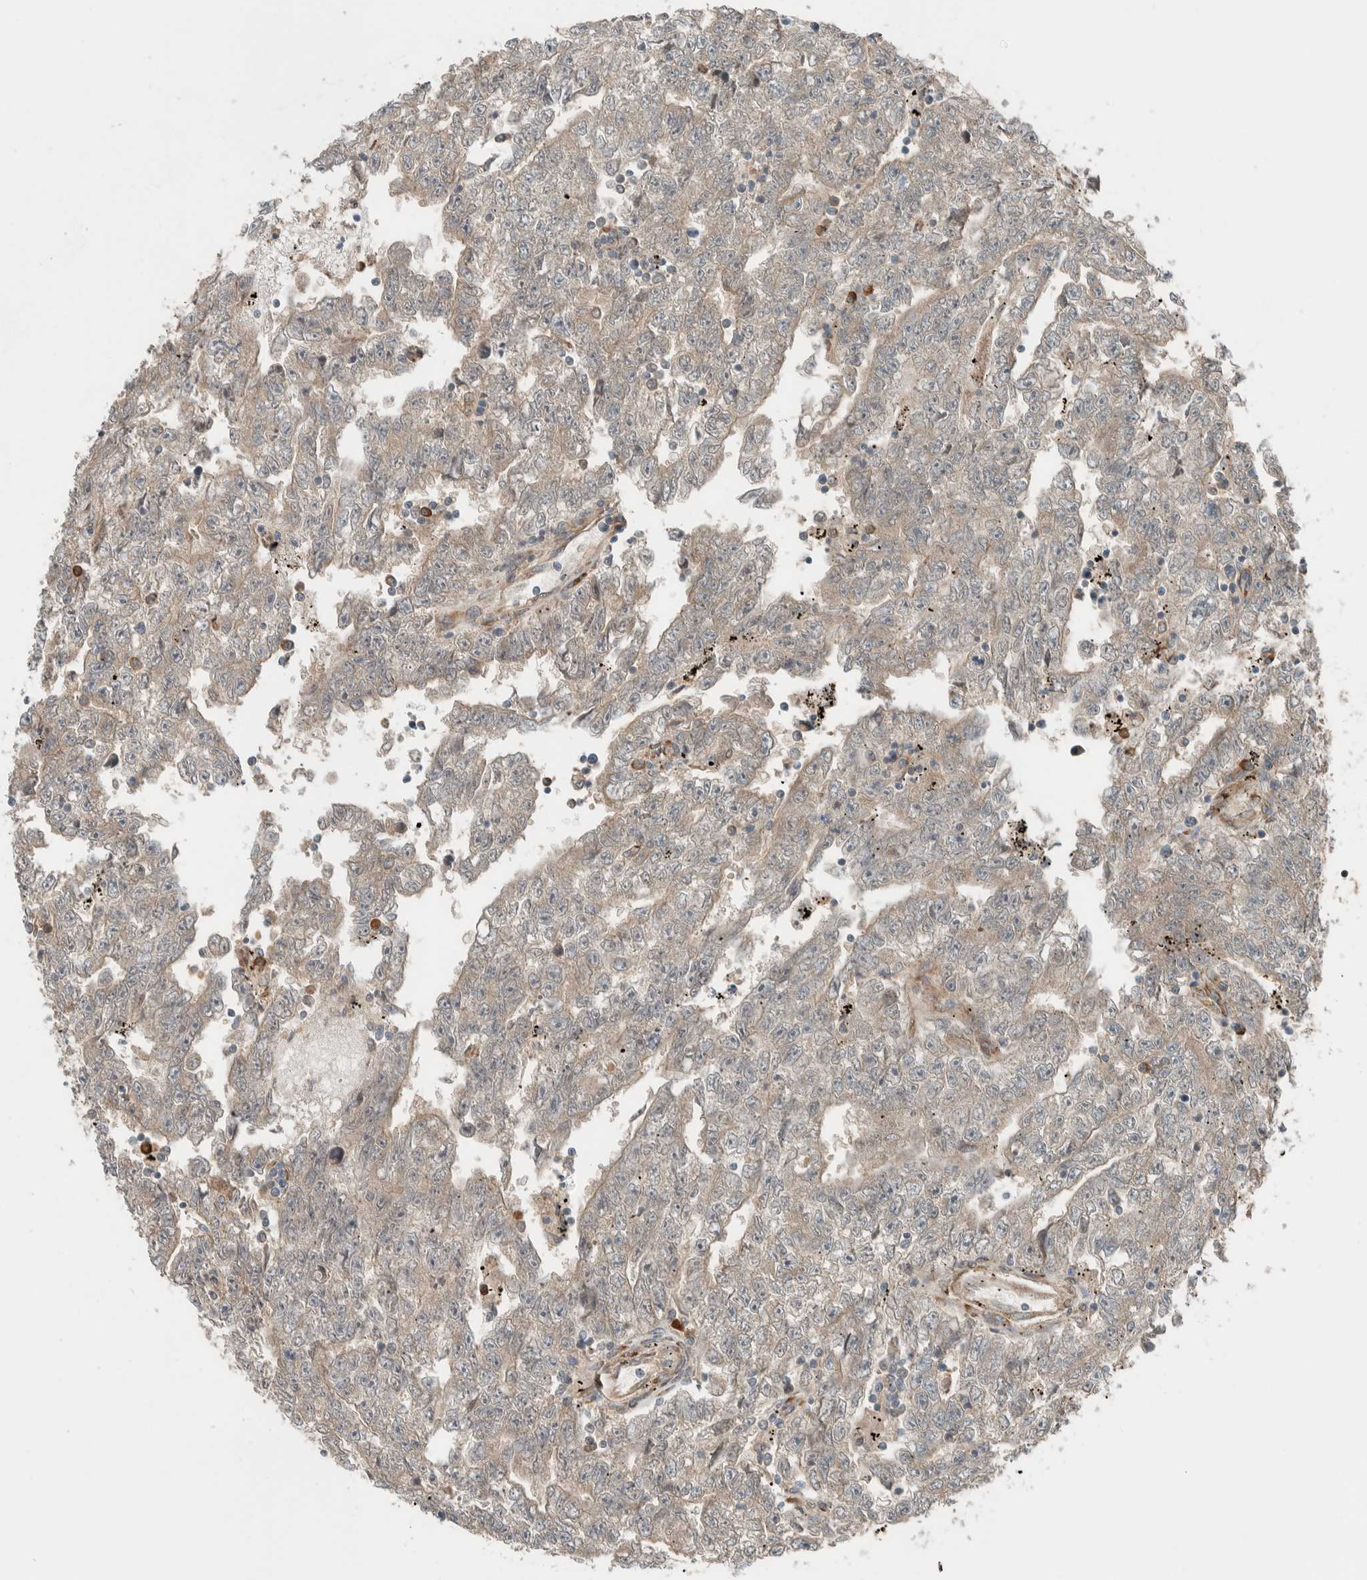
{"staining": {"intensity": "weak", "quantity": ">75%", "location": "cytoplasmic/membranous"}, "tissue": "testis cancer", "cell_type": "Tumor cells", "image_type": "cancer", "snomed": [{"axis": "morphology", "description": "Carcinoma, Embryonal, NOS"}, {"axis": "topography", "description": "Testis"}], "caption": "The photomicrograph demonstrates staining of embryonal carcinoma (testis), revealing weak cytoplasmic/membranous protein staining (brown color) within tumor cells.", "gene": "CTBP2", "patient": {"sex": "male", "age": 25}}